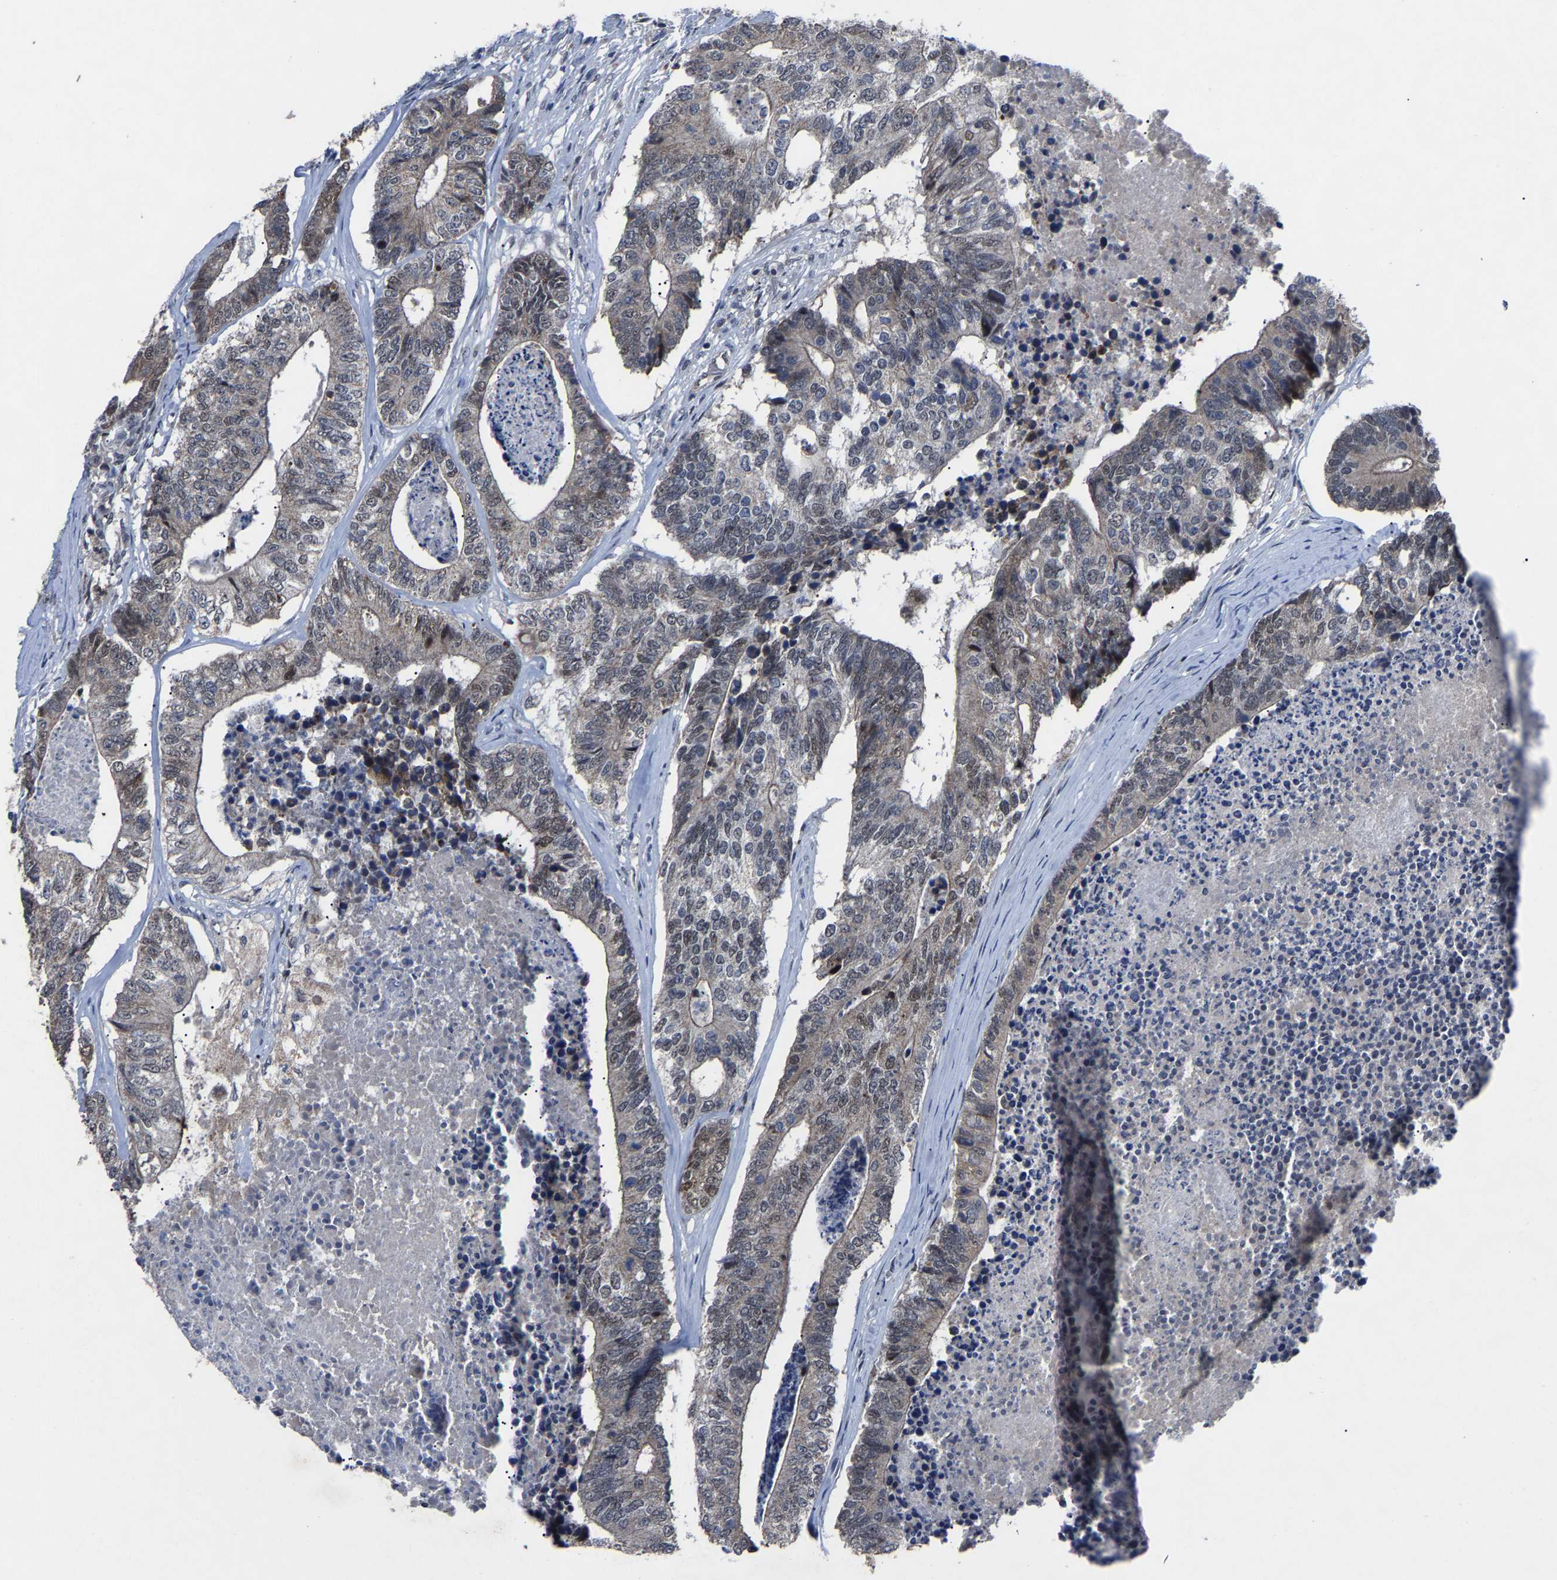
{"staining": {"intensity": "weak", "quantity": "25%-75%", "location": "nuclear"}, "tissue": "colorectal cancer", "cell_type": "Tumor cells", "image_type": "cancer", "snomed": [{"axis": "morphology", "description": "Adenocarcinoma, NOS"}, {"axis": "topography", "description": "Colon"}], "caption": "There is low levels of weak nuclear staining in tumor cells of colorectal cancer (adenocarcinoma), as demonstrated by immunohistochemical staining (brown color).", "gene": "LSM8", "patient": {"sex": "female", "age": 67}}